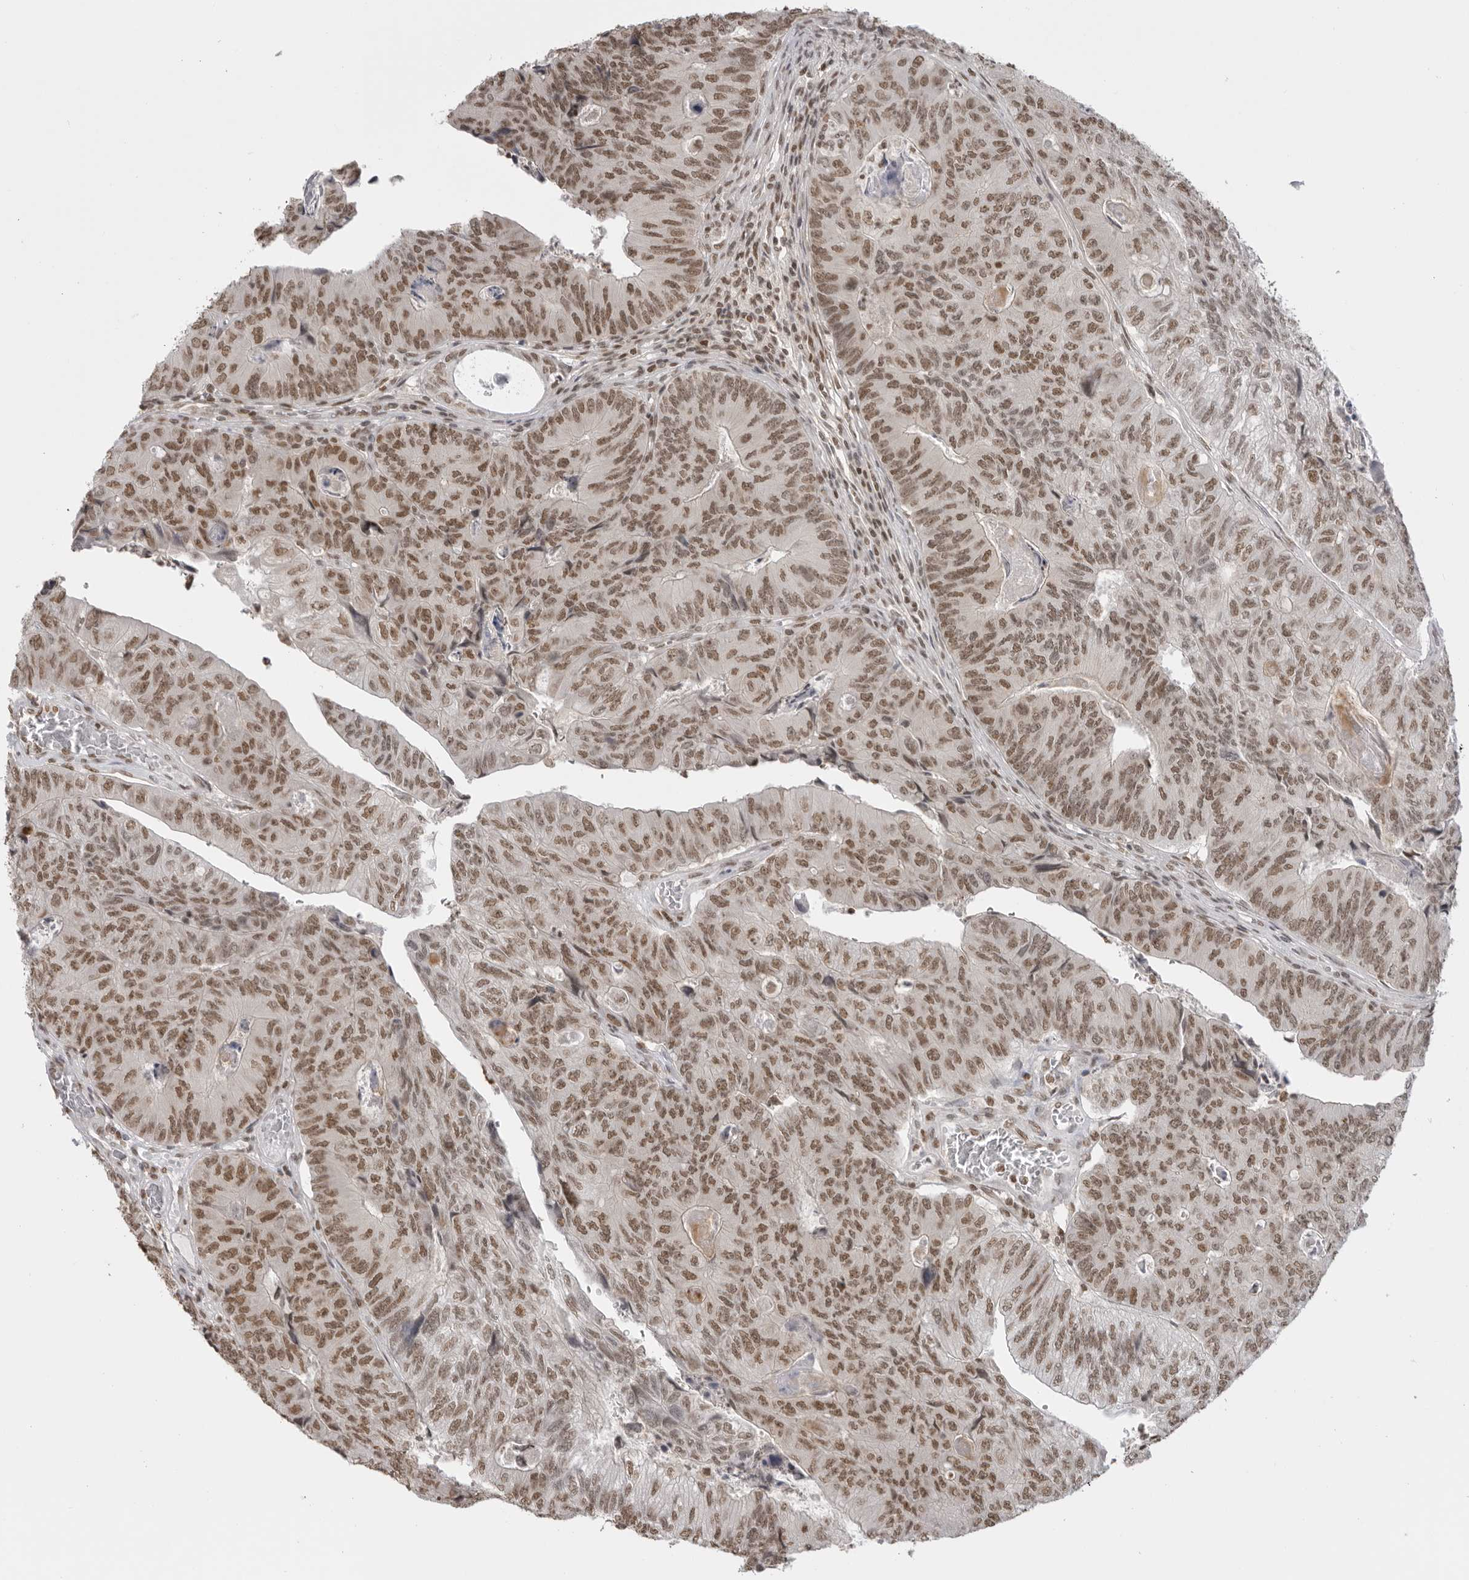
{"staining": {"intensity": "moderate", "quantity": ">75%", "location": "nuclear"}, "tissue": "colorectal cancer", "cell_type": "Tumor cells", "image_type": "cancer", "snomed": [{"axis": "morphology", "description": "Adenocarcinoma, NOS"}, {"axis": "topography", "description": "Colon"}], "caption": "A micrograph showing moderate nuclear expression in about >75% of tumor cells in adenocarcinoma (colorectal), as visualized by brown immunohistochemical staining.", "gene": "RPA2", "patient": {"sex": "female", "age": 67}}